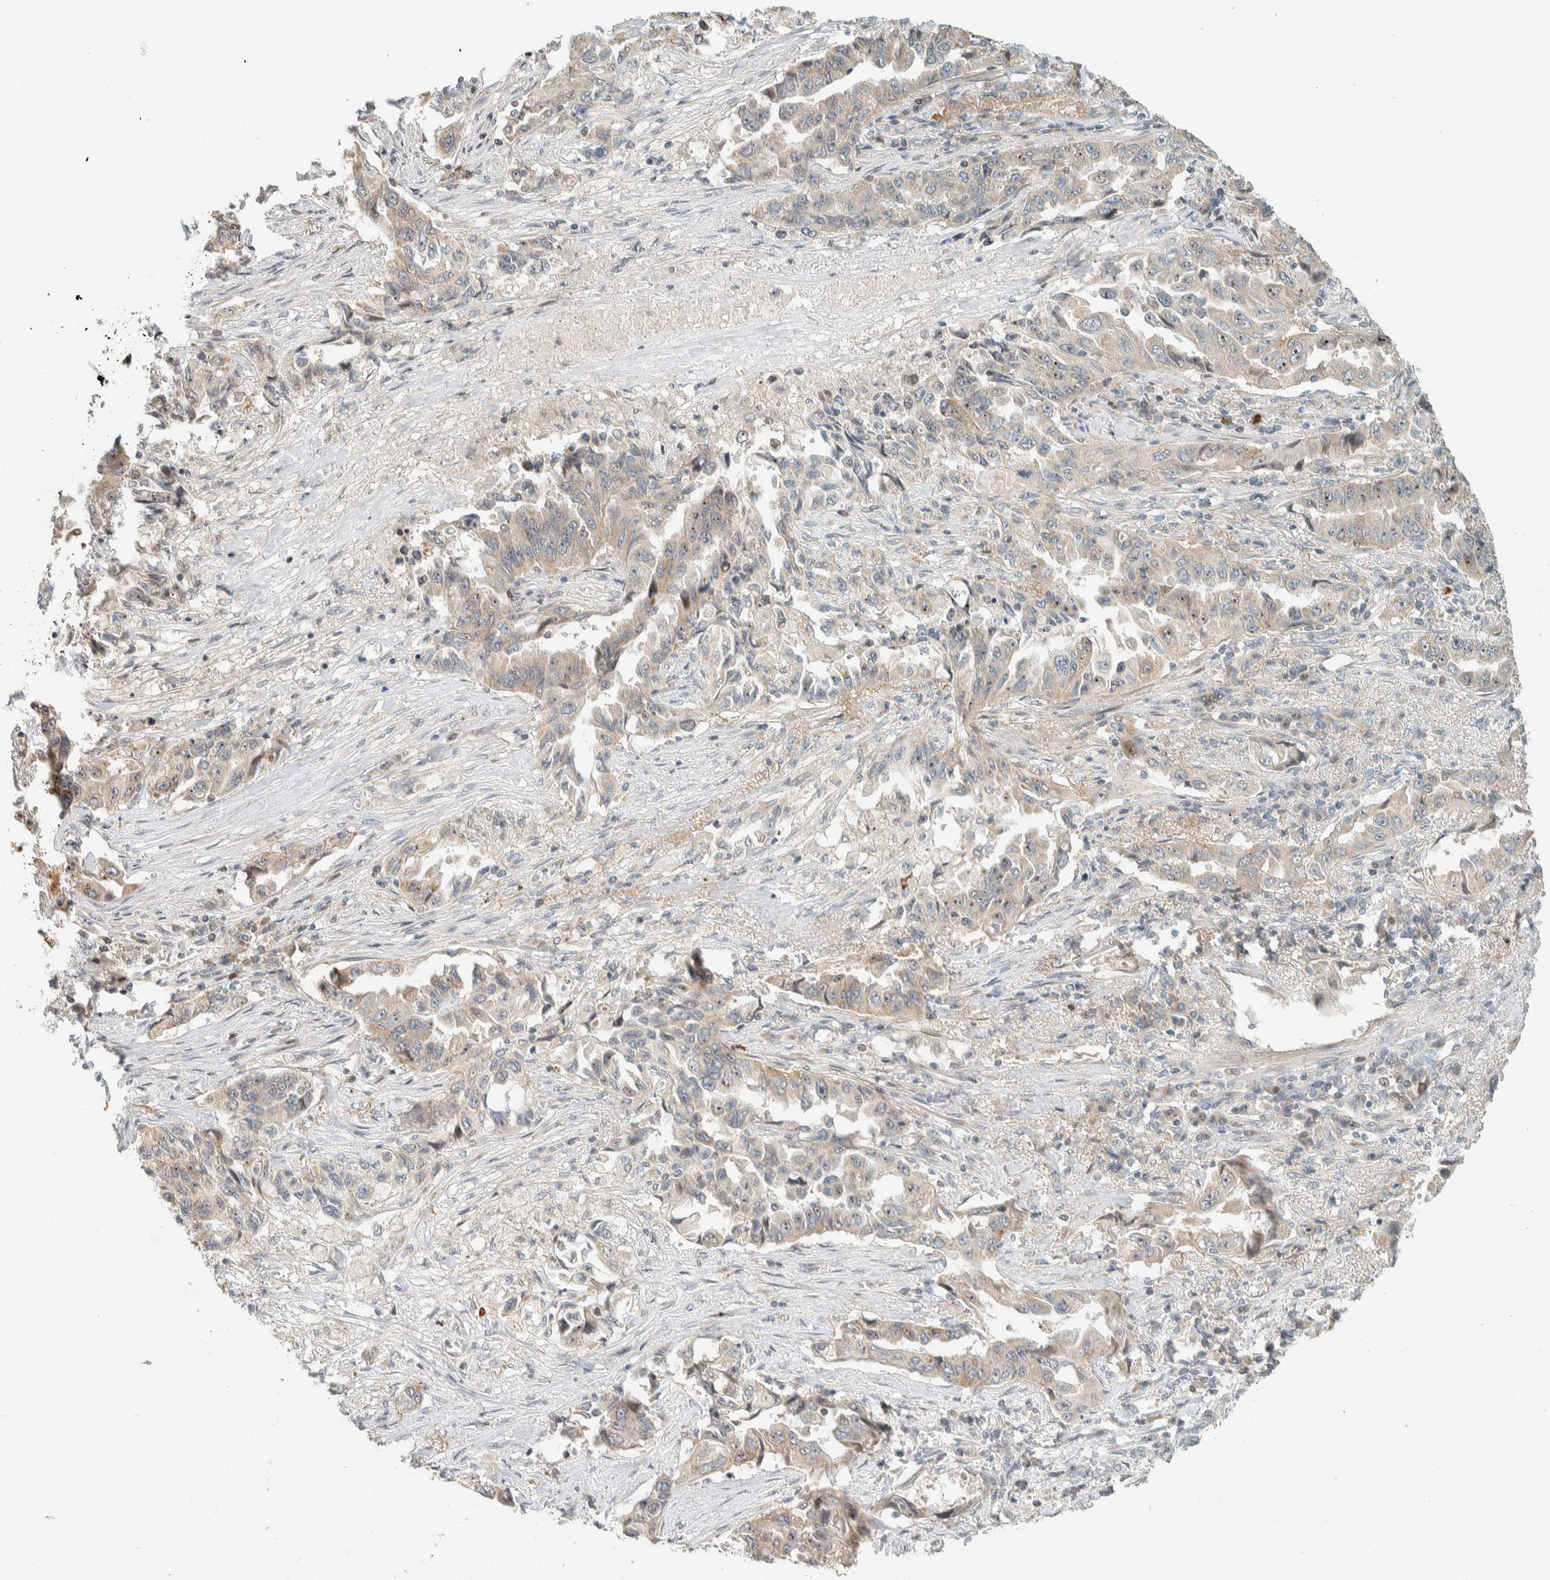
{"staining": {"intensity": "moderate", "quantity": "<25%", "location": "cytoplasmic/membranous,nuclear"}, "tissue": "lung cancer", "cell_type": "Tumor cells", "image_type": "cancer", "snomed": [{"axis": "morphology", "description": "Adenocarcinoma, NOS"}, {"axis": "topography", "description": "Lung"}], "caption": "A histopathology image of adenocarcinoma (lung) stained for a protein displays moderate cytoplasmic/membranous and nuclear brown staining in tumor cells.", "gene": "CCDC171", "patient": {"sex": "female", "age": 51}}